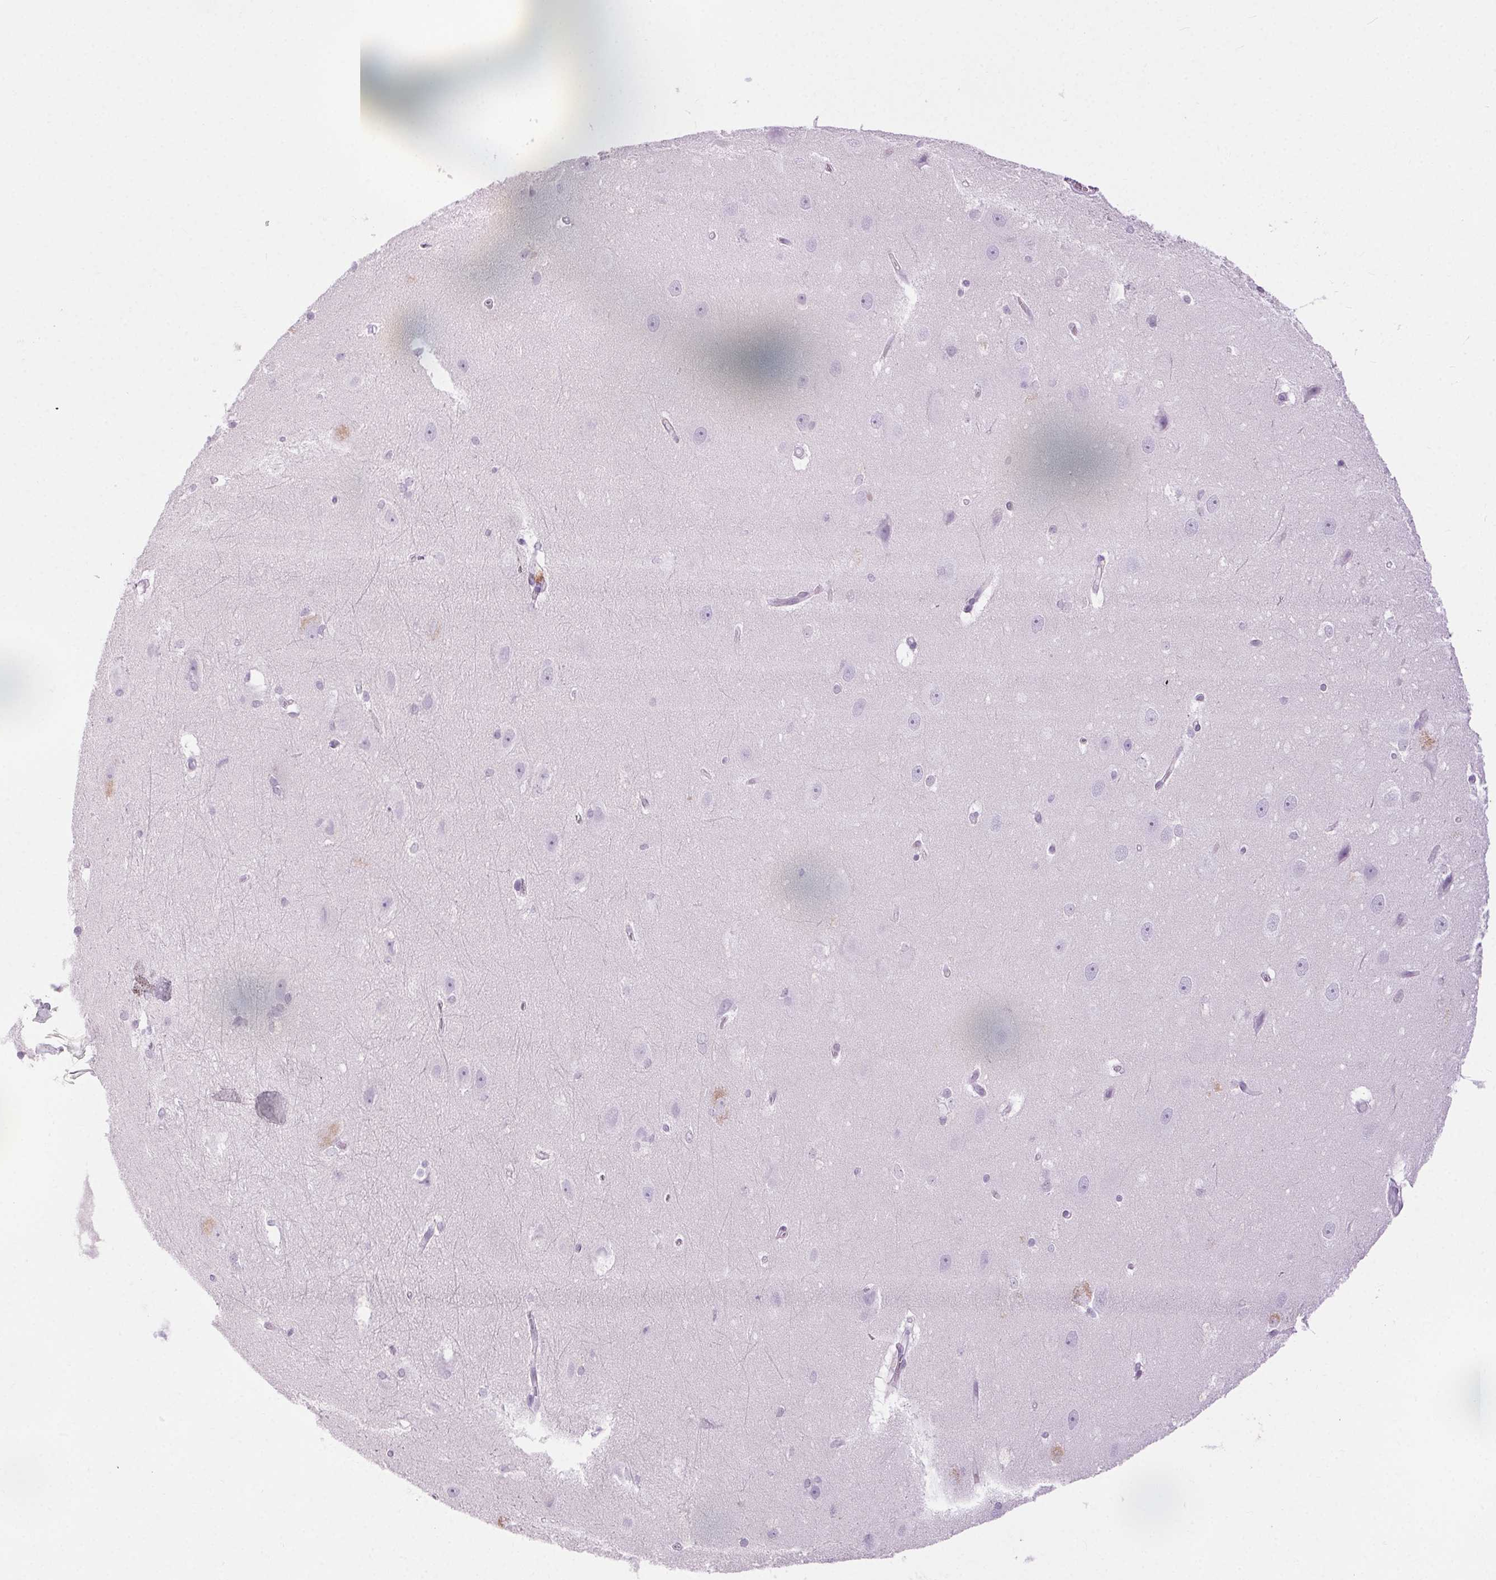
{"staining": {"intensity": "negative", "quantity": "none", "location": "none"}, "tissue": "hippocampus", "cell_type": "Glial cells", "image_type": "normal", "snomed": [{"axis": "morphology", "description": "Normal tissue, NOS"}, {"axis": "topography", "description": "Cerebral cortex"}, {"axis": "topography", "description": "Hippocampus"}], "caption": "Glial cells are negative for protein expression in benign human hippocampus. The staining was performed using DAB to visualize the protein expression in brown, while the nuclei were stained in blue with hematoxylin (Magnification: 20x).", "gene": "BEND2", "patient": {"sex": "female", "age": 19}}